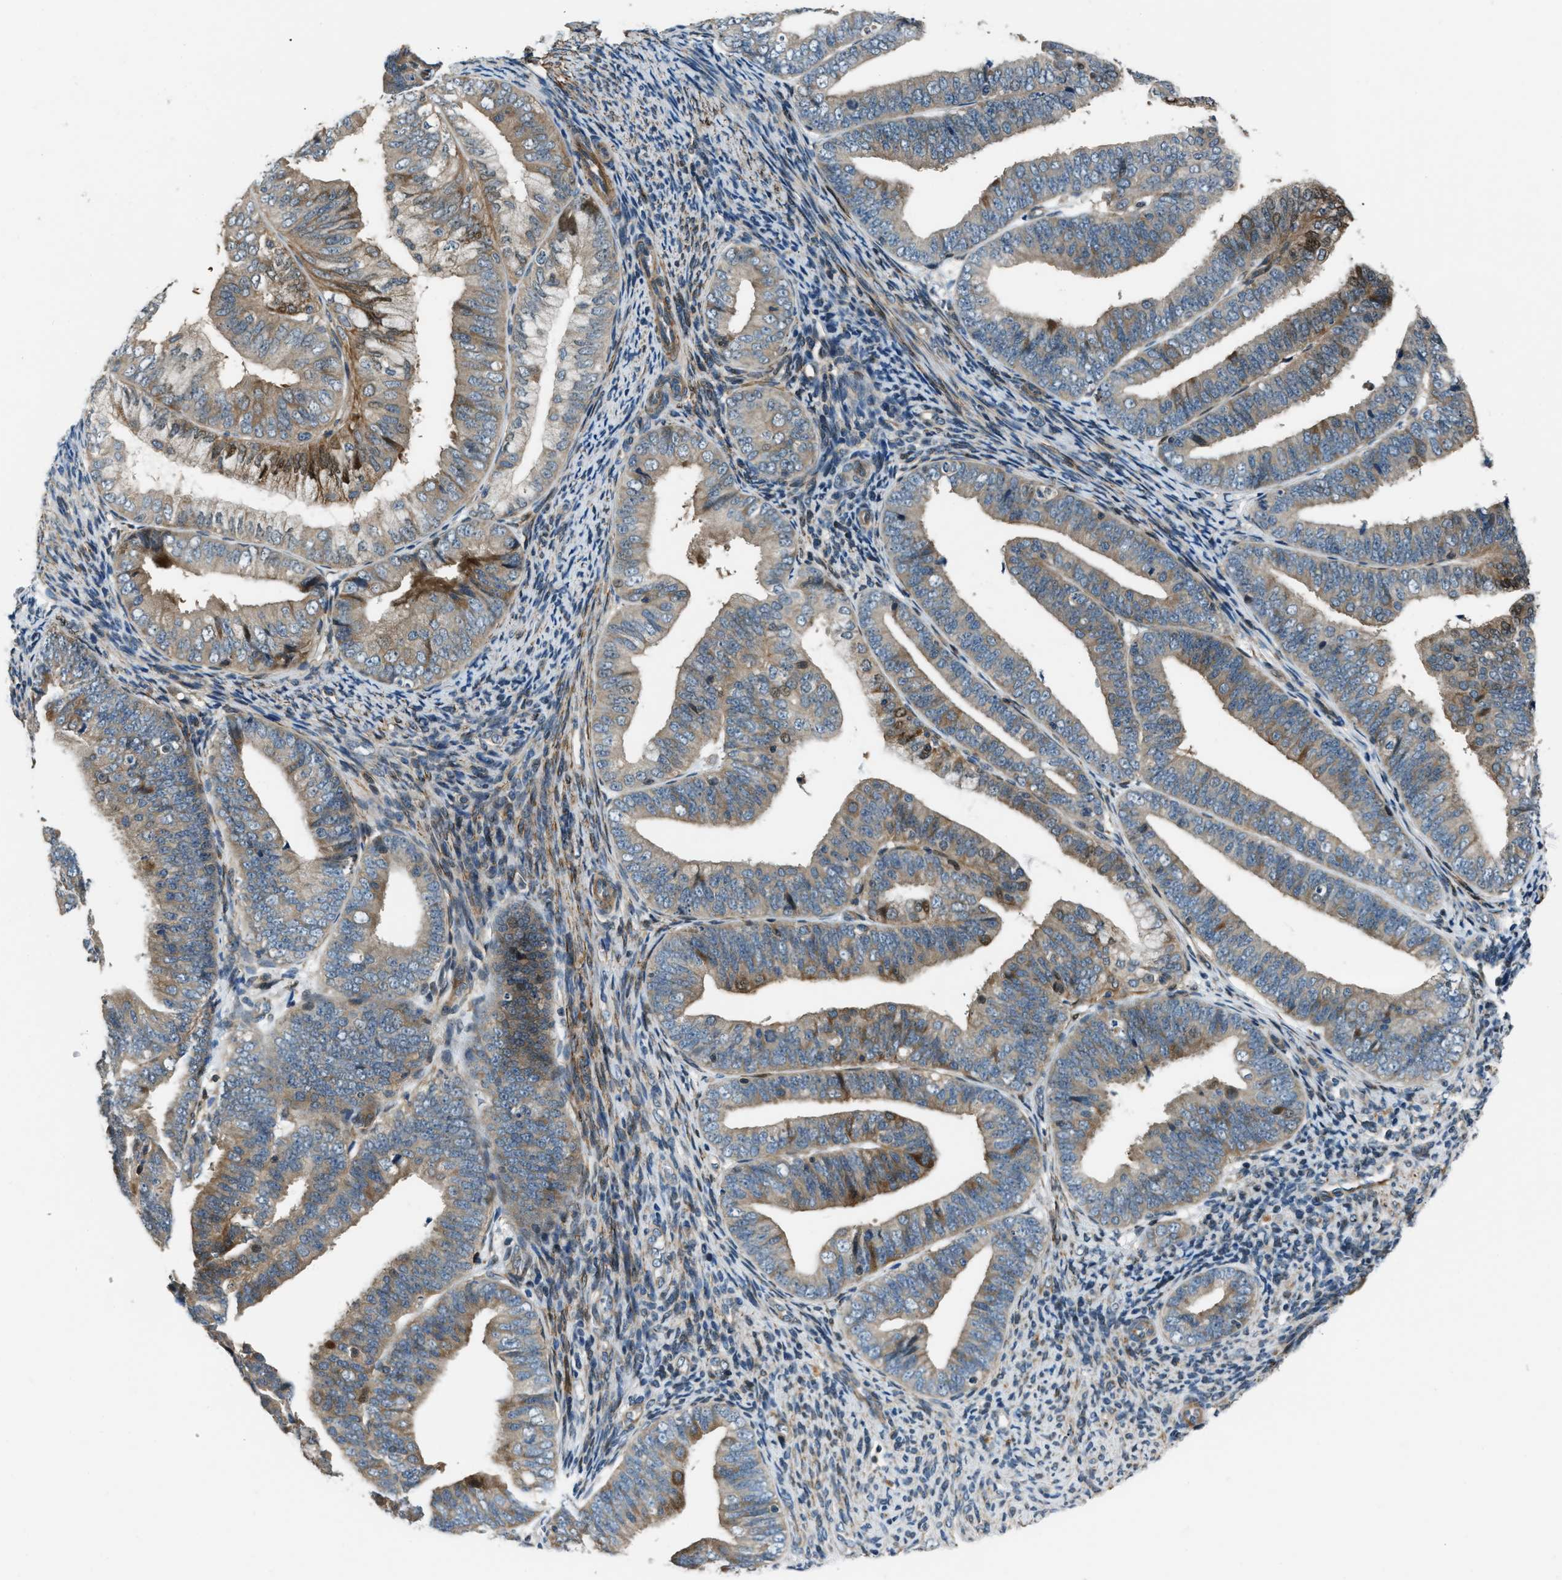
{"staining": {"intensity": "moderate", "quantity": ">75%", "location": "cytoplasmic/membranous"}, "tissue": "endometrial cancer", "cell_type": "Tumor cells", "image_type": "cancer", "snomed": [{"axis": "morphology", "description": "Adenocarcinoma, NOS"}, {"axis": "topography", "description": "Endometrium"}], "caption": "There is medium levels of moderate cytoplasmic/membranous staining in tumor cells of adenocarcinoma (endometrial), as demonstrated by immunohistochemical staining (brown color).", "gene": "NUDCD3", "patient": {"sex": "female", "age": 63}}